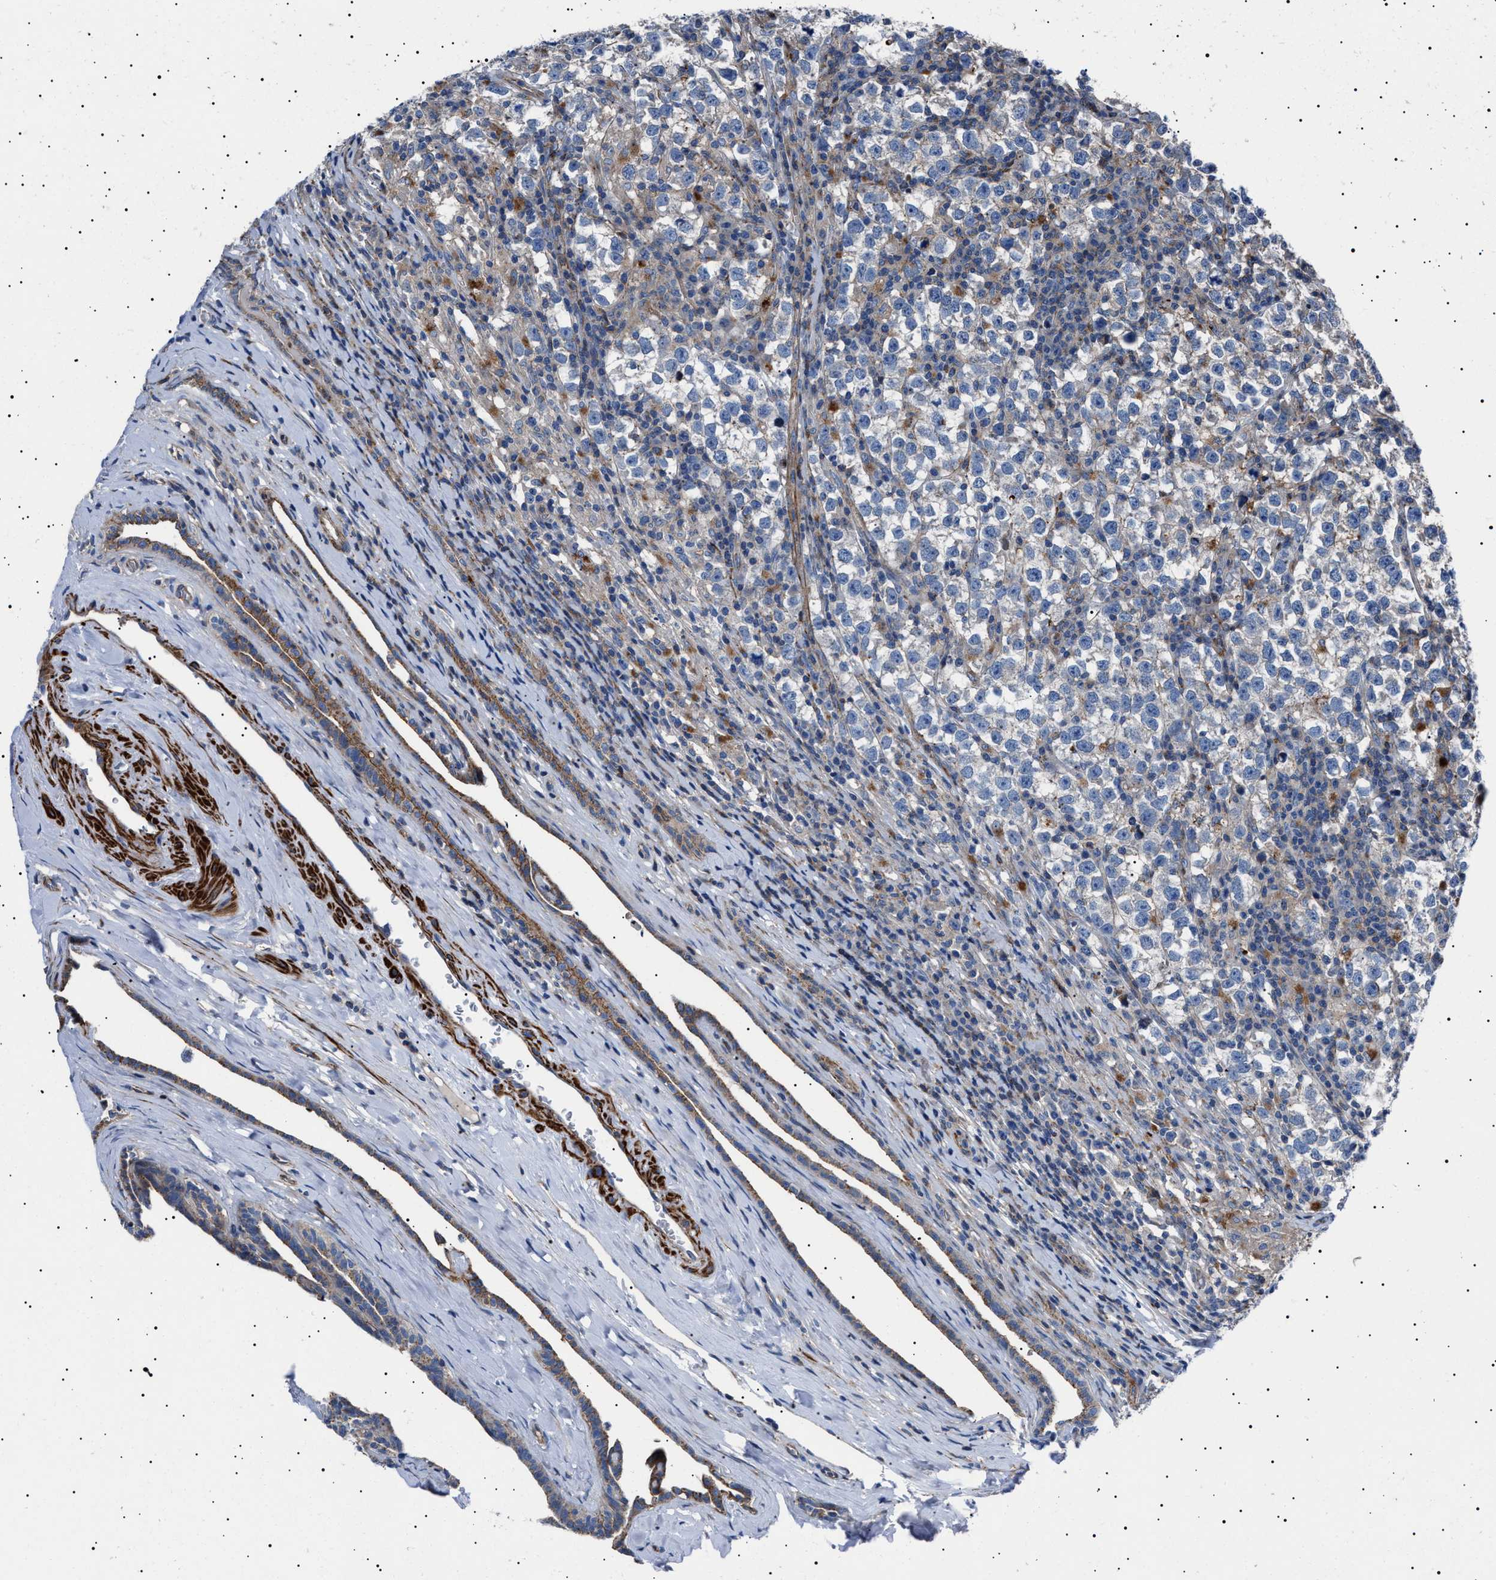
{"staining": {"intensity": "negative", "quantity": "none", "location": "none"}, "tissue": "testis cancer", "cell_type": "Tumor cells", "image_type": "cancer", "snomed": [{"axis": "morphology", "description": "Normal tissue, NOS"}, {"axis": "morphology", "description": "Seminoma, NOS"}, {"axis": "topography", "description": "Testis"}], "caption": "Tumor cells are negative for brown protein staining in seminoma (testis).", "gene": "NEU1", "patient": {"sex": "male", "age": 43}}